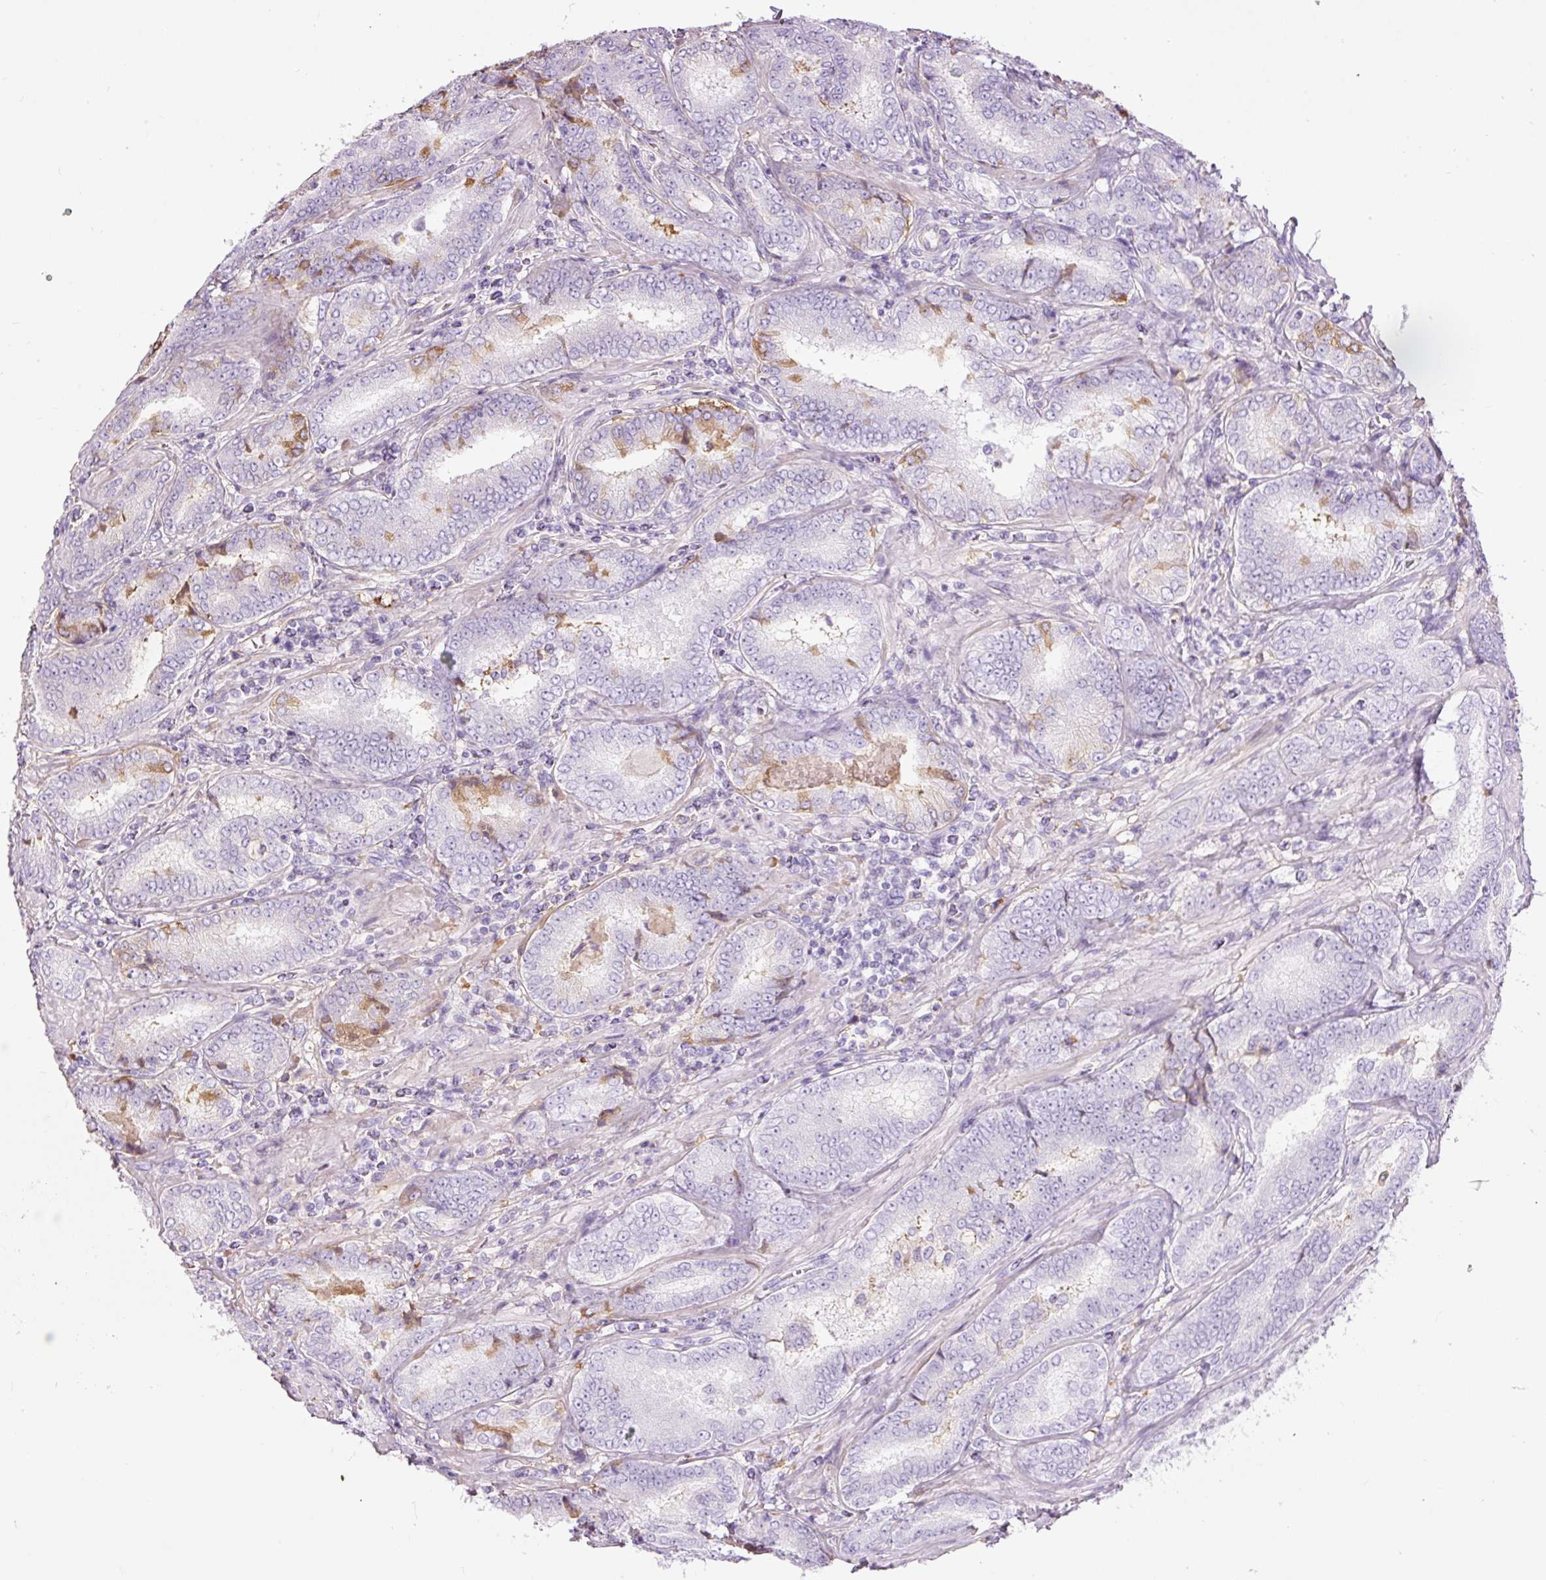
{"staining": {"intensity": "negative", "quantity": "none", "location": "none"}, "tissue": "prostate cancer", "cell_type": "Tumor cells", "image_type": "cancer", "snomed": [{"axis": "morphology", "description": "Adenocarcinoma, High grade"}, {"axis": "topography", "description": "Prostate"}], "caption": "IHC of human prostate cancer (high-grade adenocarcinoma) shows no staining in tumor cells.", "gene": "APOA1", "patient": {"sex": "male", "age": 72}}